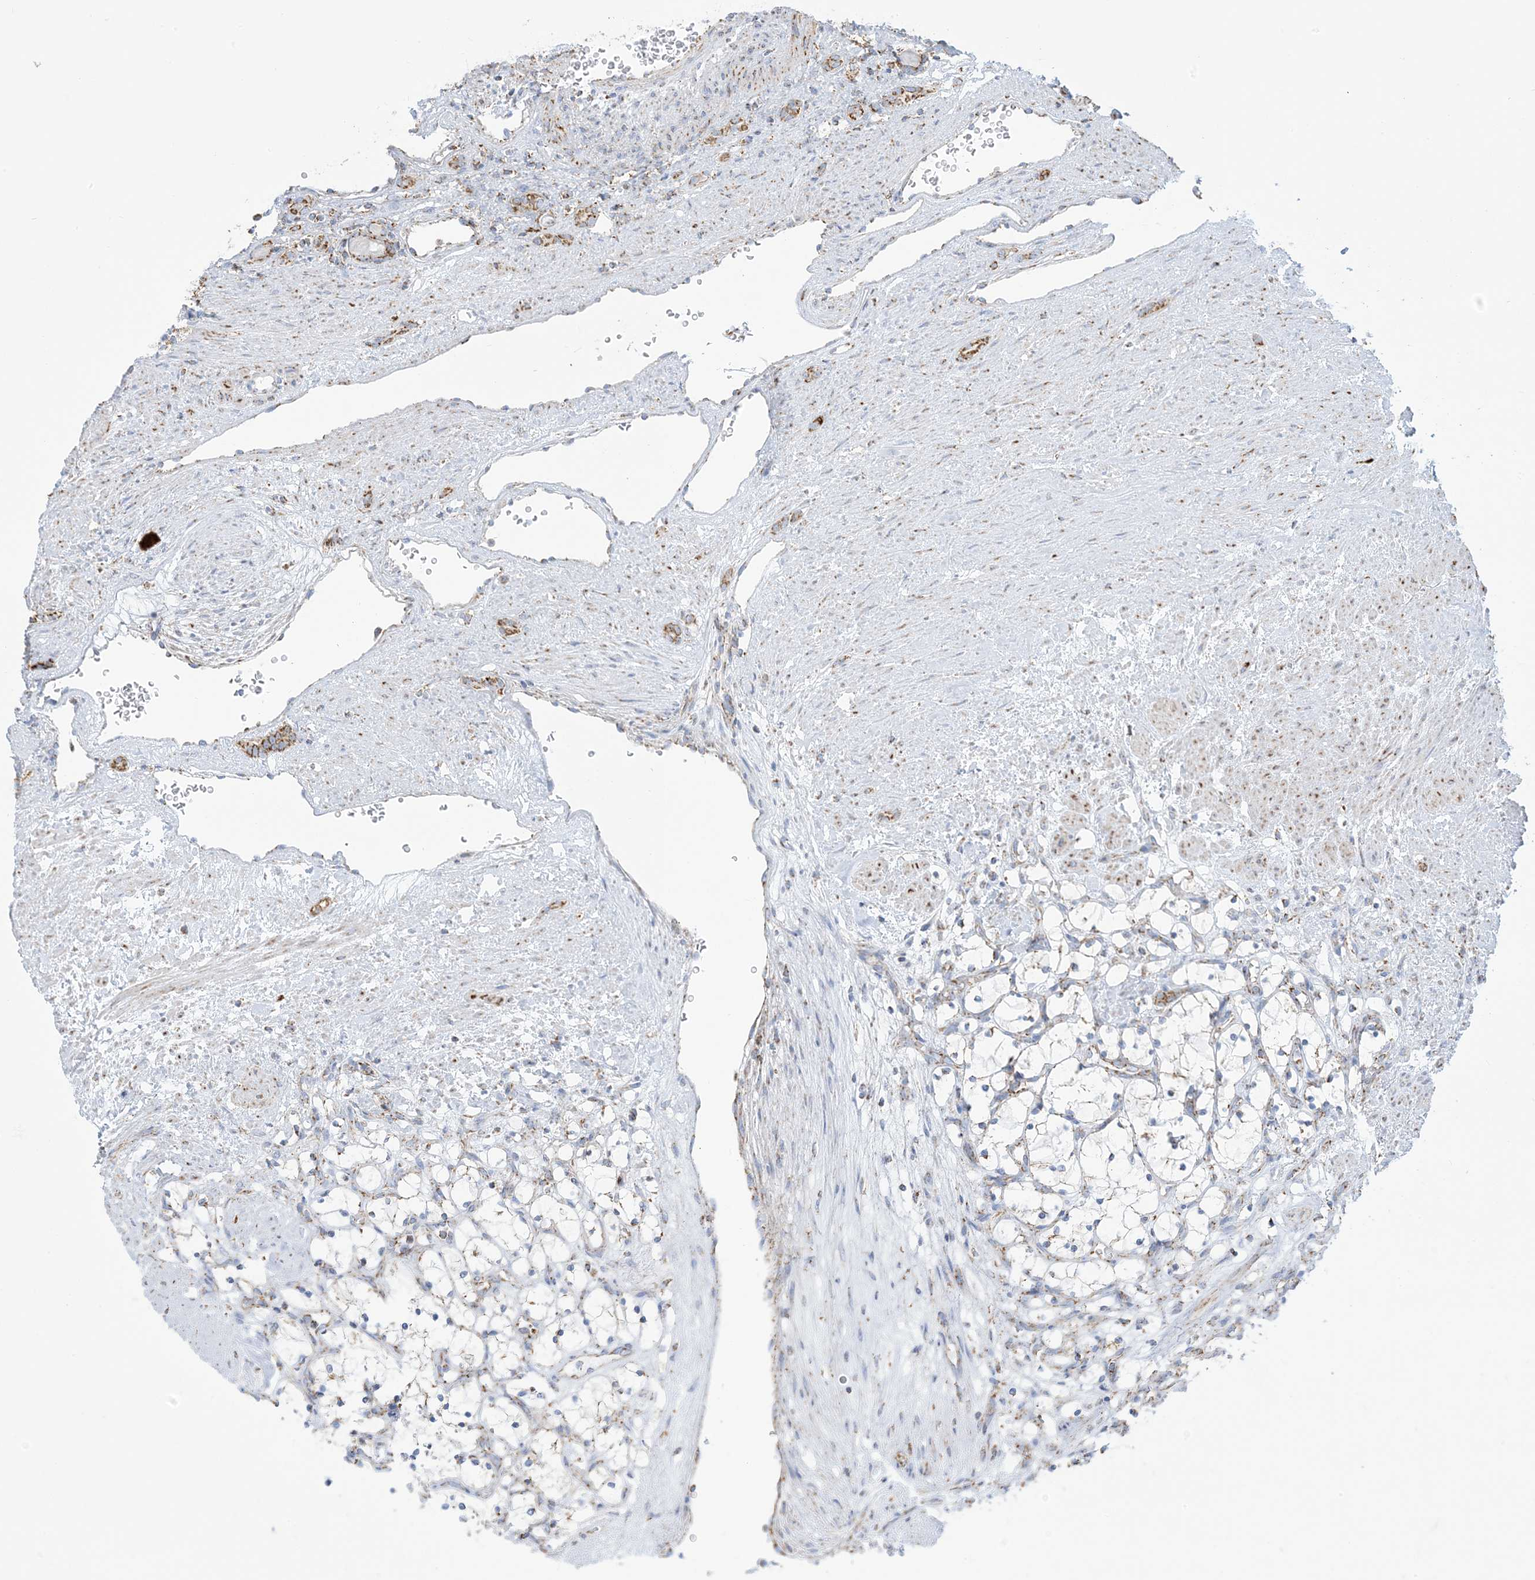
{"staining": {"intensity": "weak", "quantity": "<25%", "location": "cytoplasmic/membranous"}, "tissue": "renal cancer", "cell_type": "Tumor cells", "image_type": "cancer", "snomed": [{"axis": "morphology", "description": "Adenocarcinoma, NOS"}, {"axis": "topography", "description": "Kidney"}], "caption": "An image of renal cancer stained for a protein reveals no brown staining in tumor cells.", "gene": "SAMM50", "patient": {"sex": "female", "age": 69}}